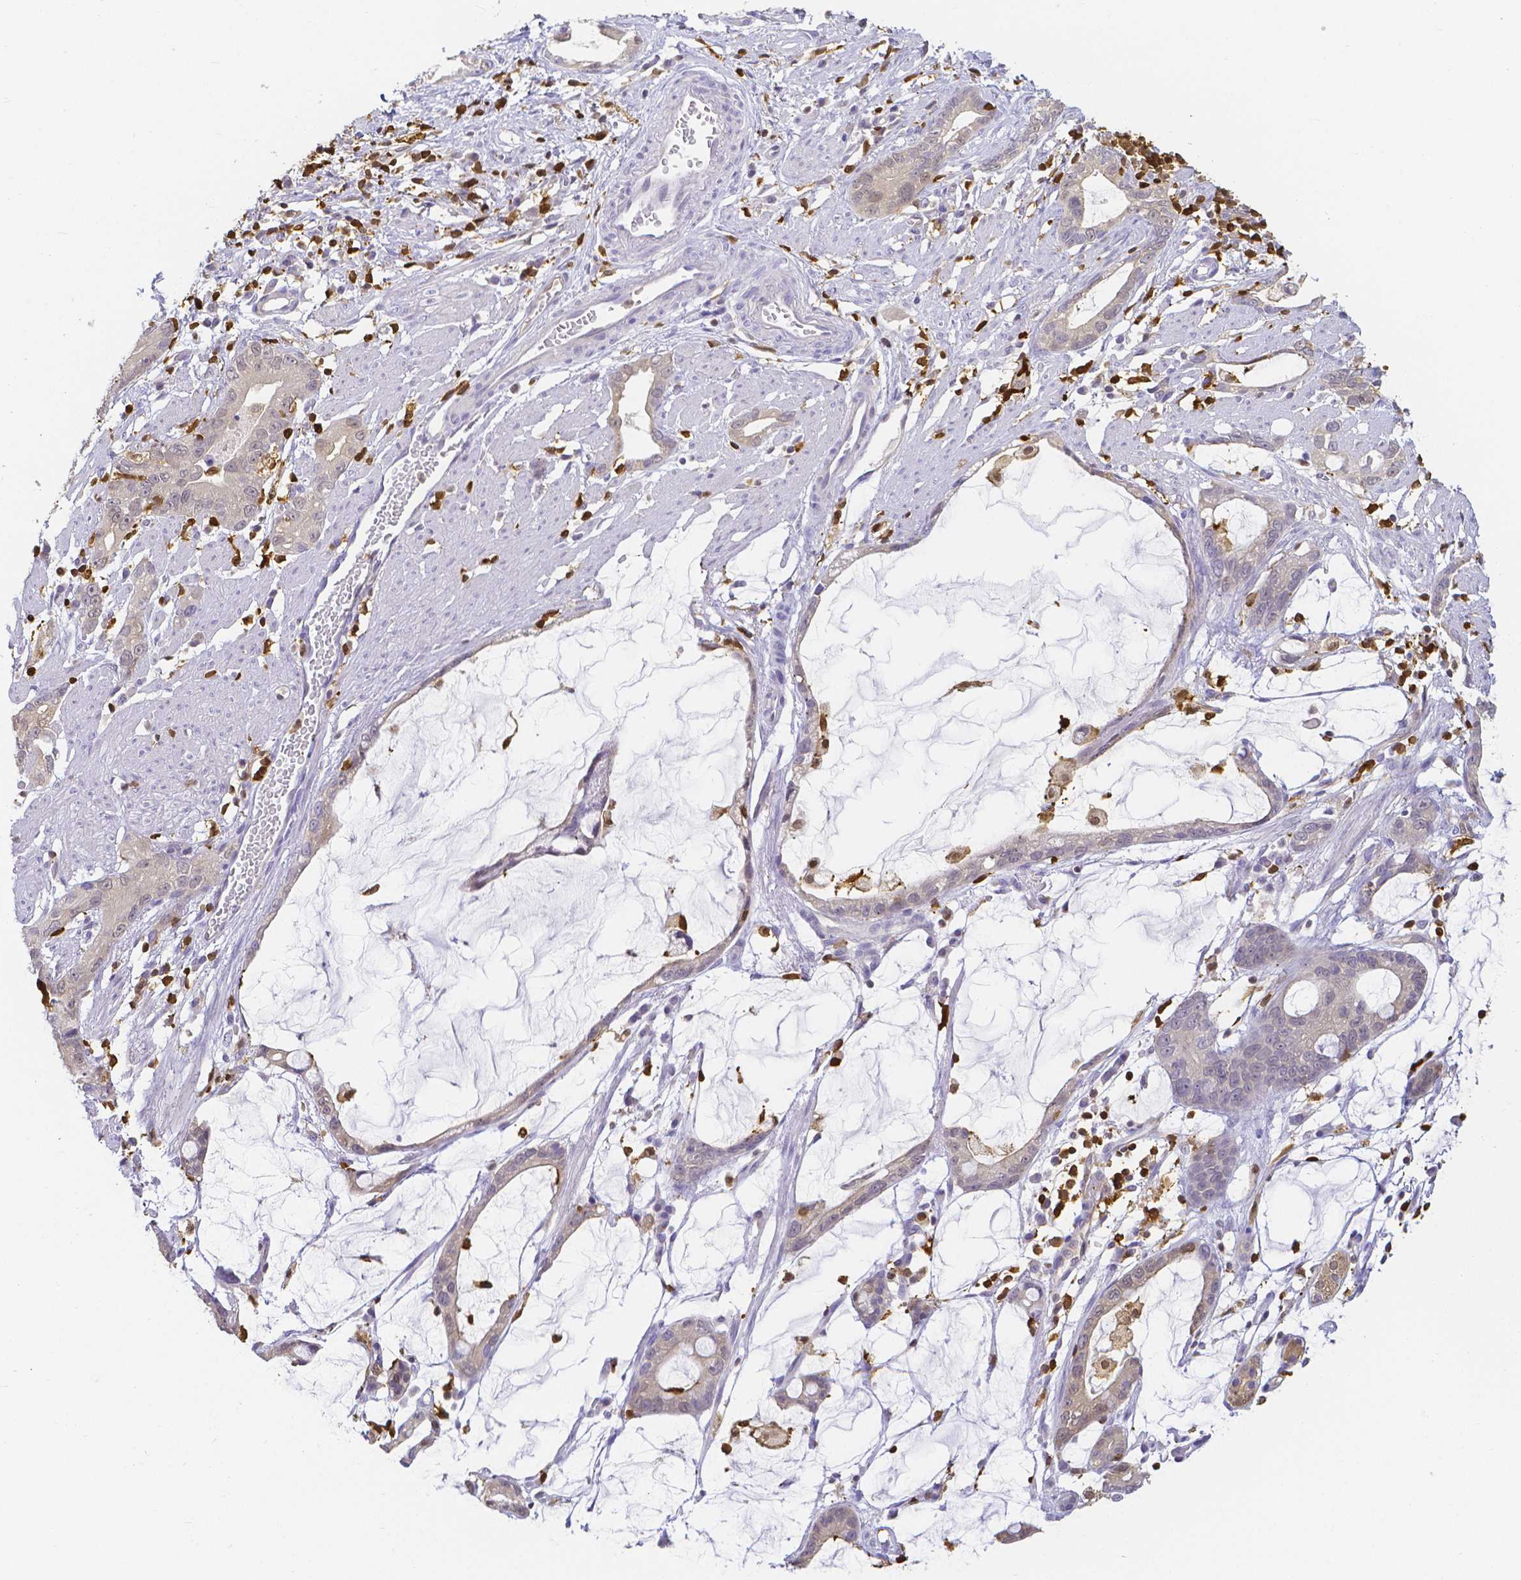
{"staining": {"intensity": "negative", "quantity": "none", "location": "none"}, "tissue": "stomach cancer", "cell_type": "Tumor cells", "image_type": "cancer", "snomed": [{"axis": "morphology", "description": "Adenocarcinoma, NOS"}, {"axis": "topography", "description": "Stomach"}], "caption": "Tumor cells are negative for brown protein staining in stomach cancer.", "gene": "COTL1", "patient": {"sex": "male", "age": 55}}